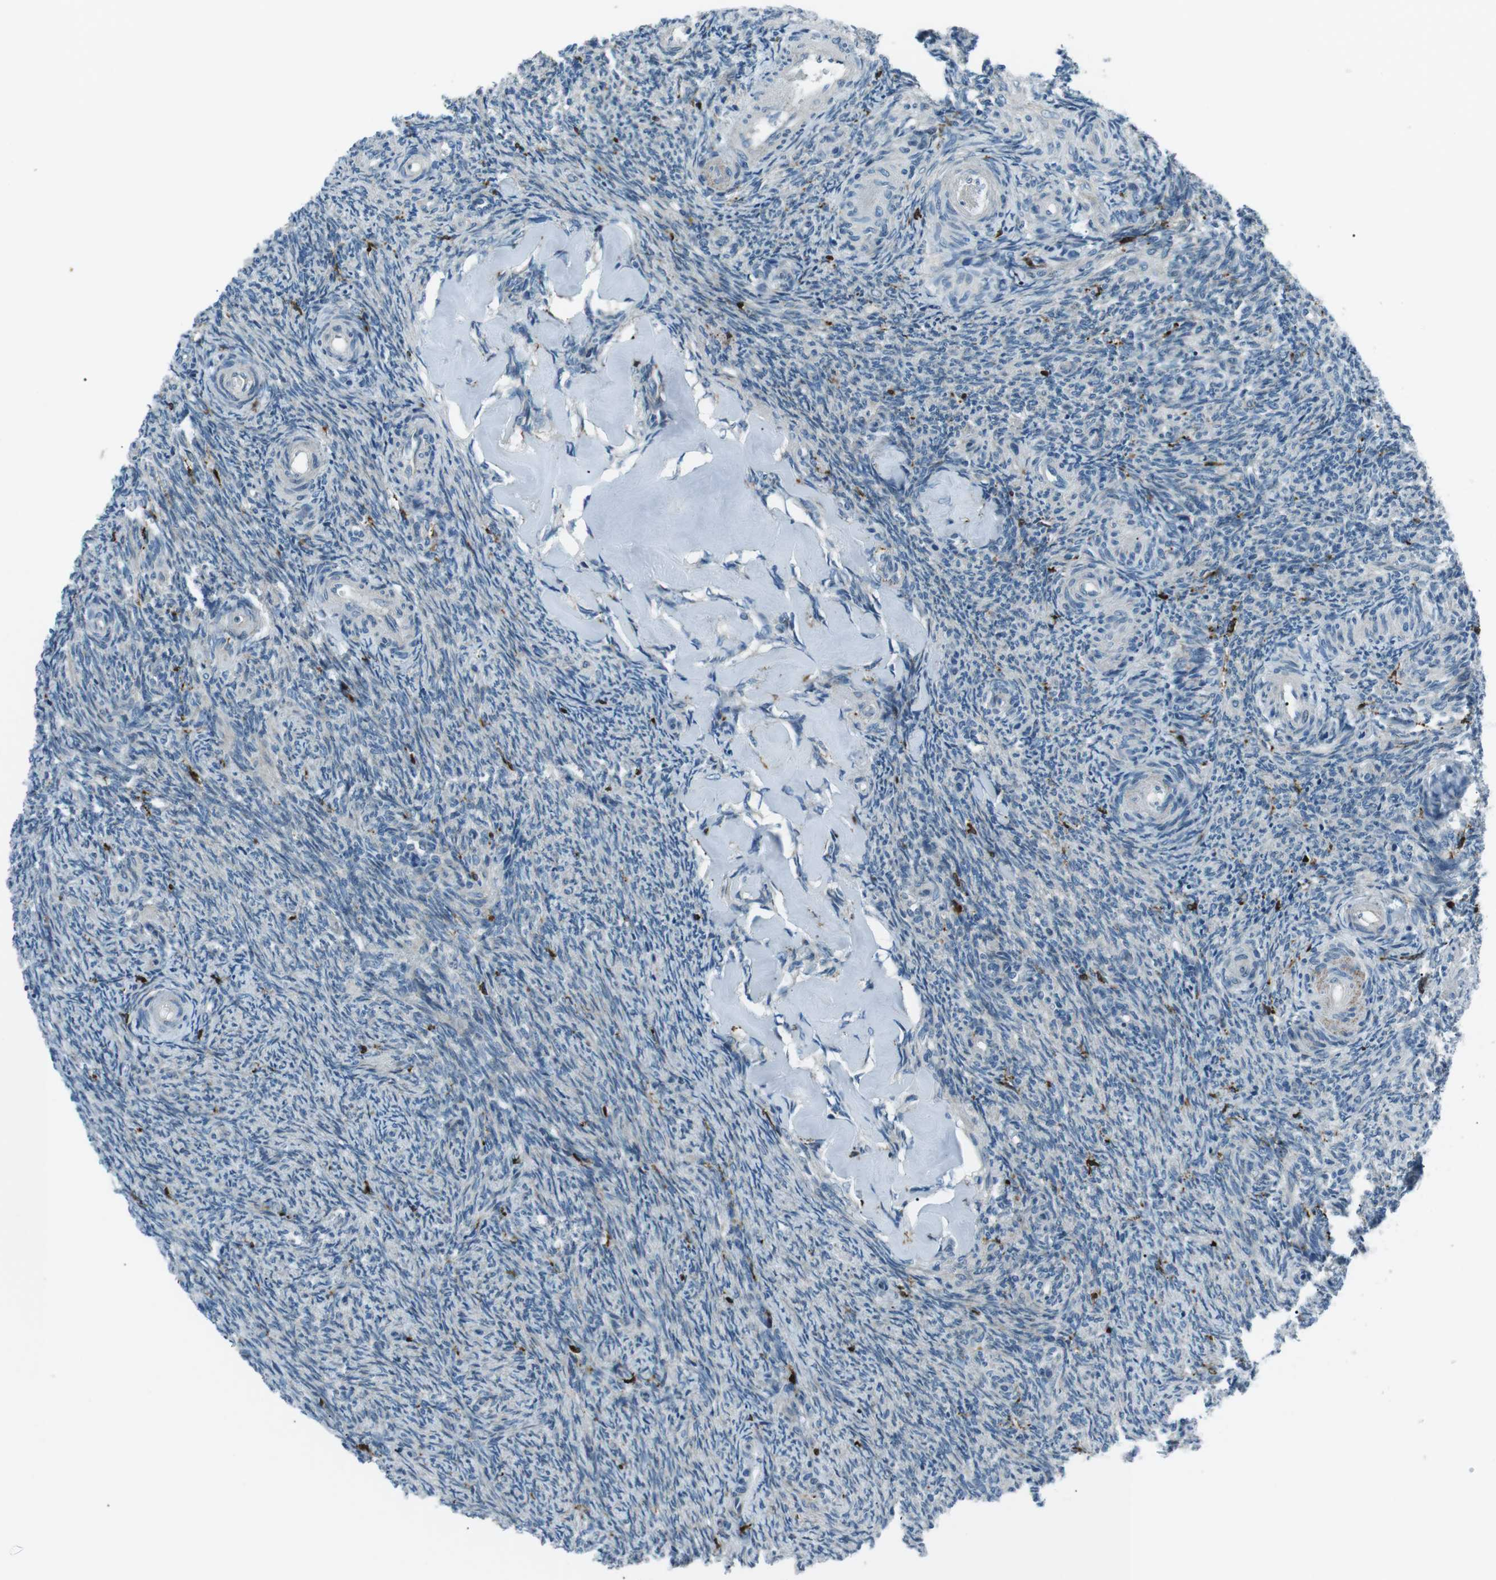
{"staining": {"intensity": "moderate", "quantity": ">75%", "location": "cytoplasmic/membranous"}, "tissue": "ovary", "cell_type": "Follicle cells", "image_type": "normal", "snomed": [{"axis": "morphology", "description": "Normal tissue, NOS"}, {"axis": "topography", "description": "Ovary"}], "caption": "The histopathology image demonstrates immunohistochemical staining of unremarkable ovary. There is moderate cytoplasmic/membranous expression is identified in about >75% of follicle cells.", "gene": "BLNK", "patient": {"sex": "female", "age": 41}}